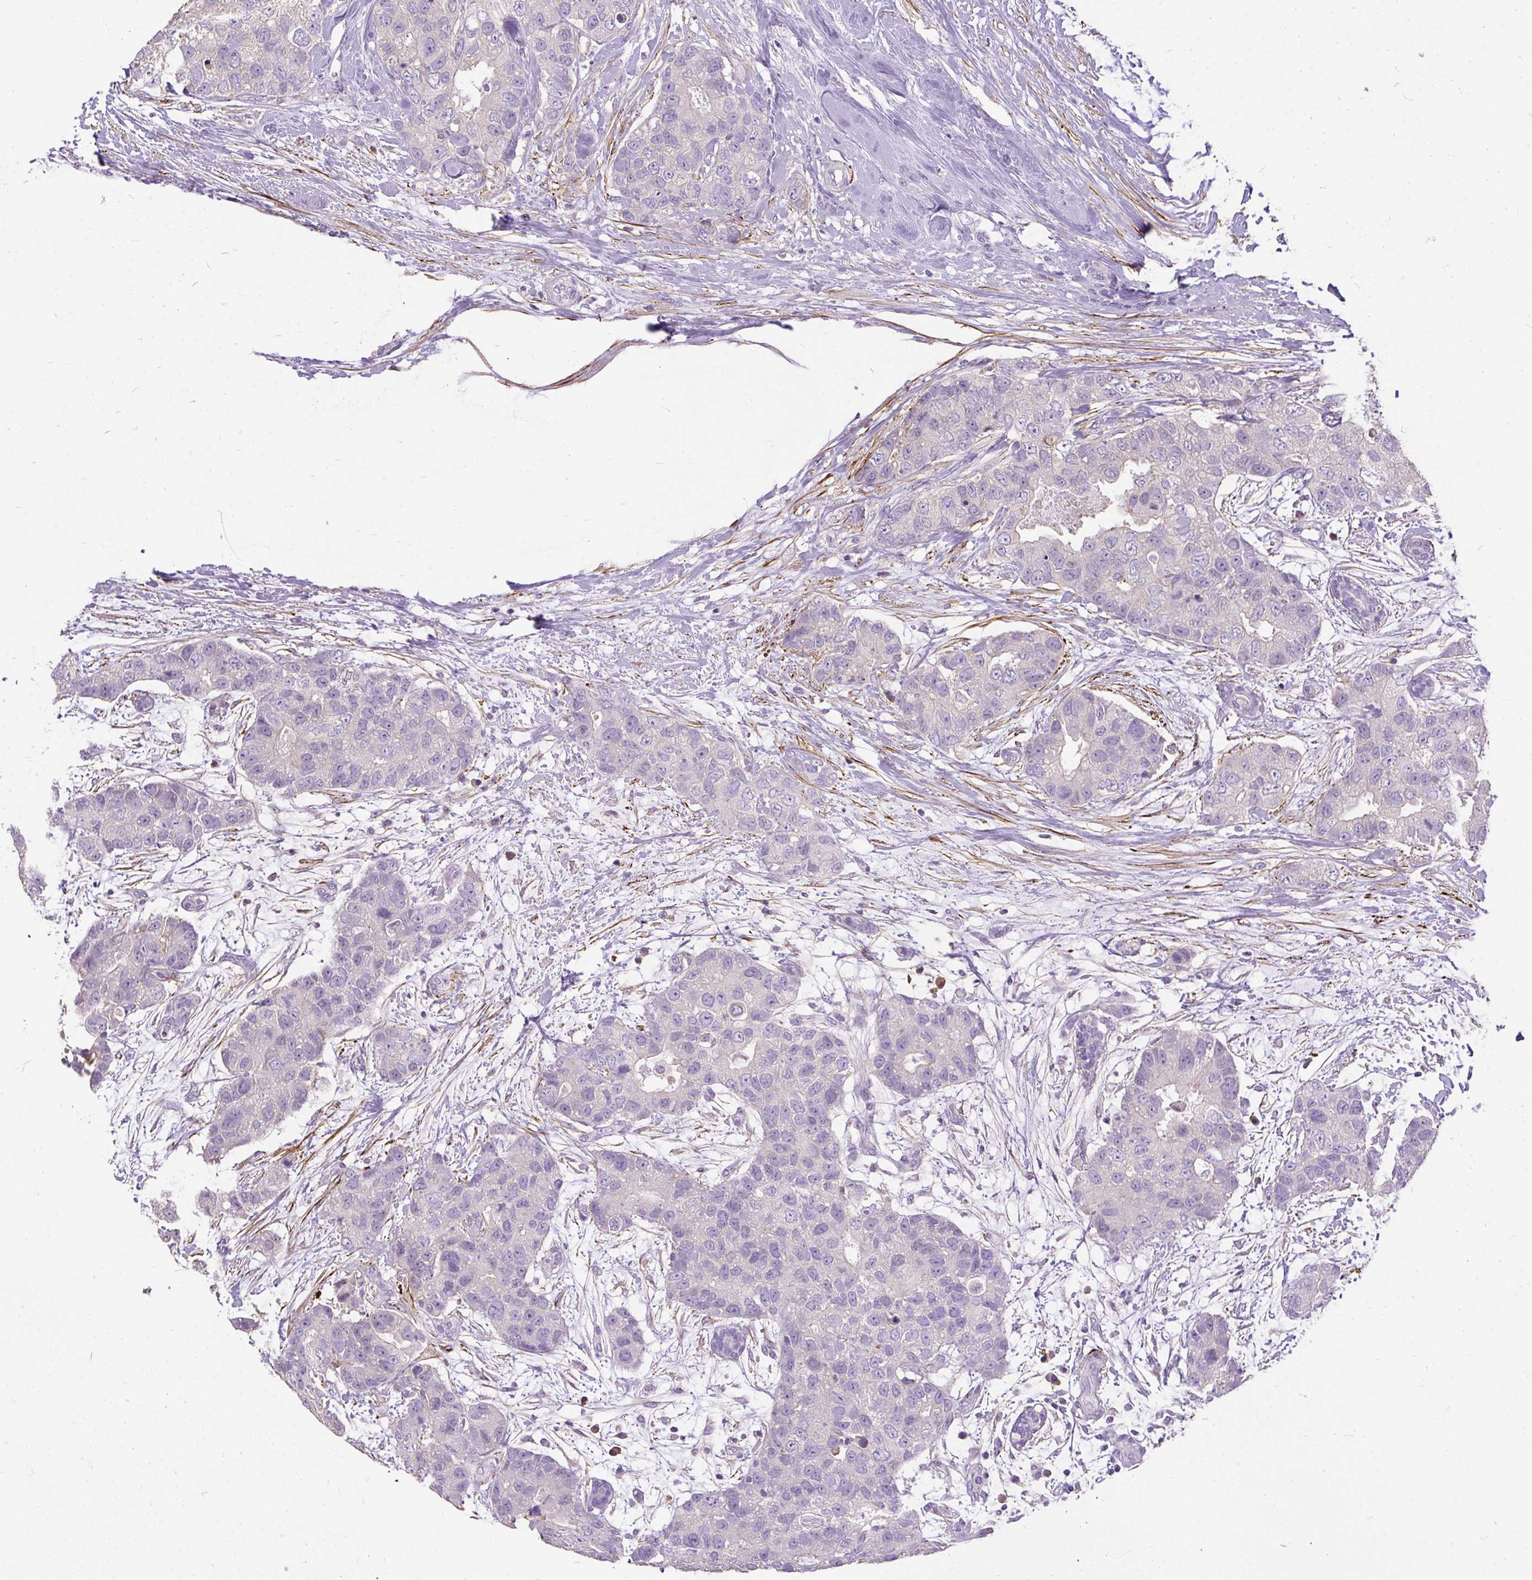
{"staining": {"intensity": "negative", "quantity": "none", "location": "none"}, "tissue": "breast cancer", "cell_type": "Tumor cells", "image_type": "cancer", "snomed": [{"axis": "morphology", "description": "Duct carcinoma"}, {"axis": "topography", "description": "Breast"}], "caption": "Breast cancer (infiltrating ductal carcinoma) was stained to show a protein in brown. There is no significant expression in tumor cells.", "gene": "GBX1", "patient": {"sex": "female", "age": 62}}